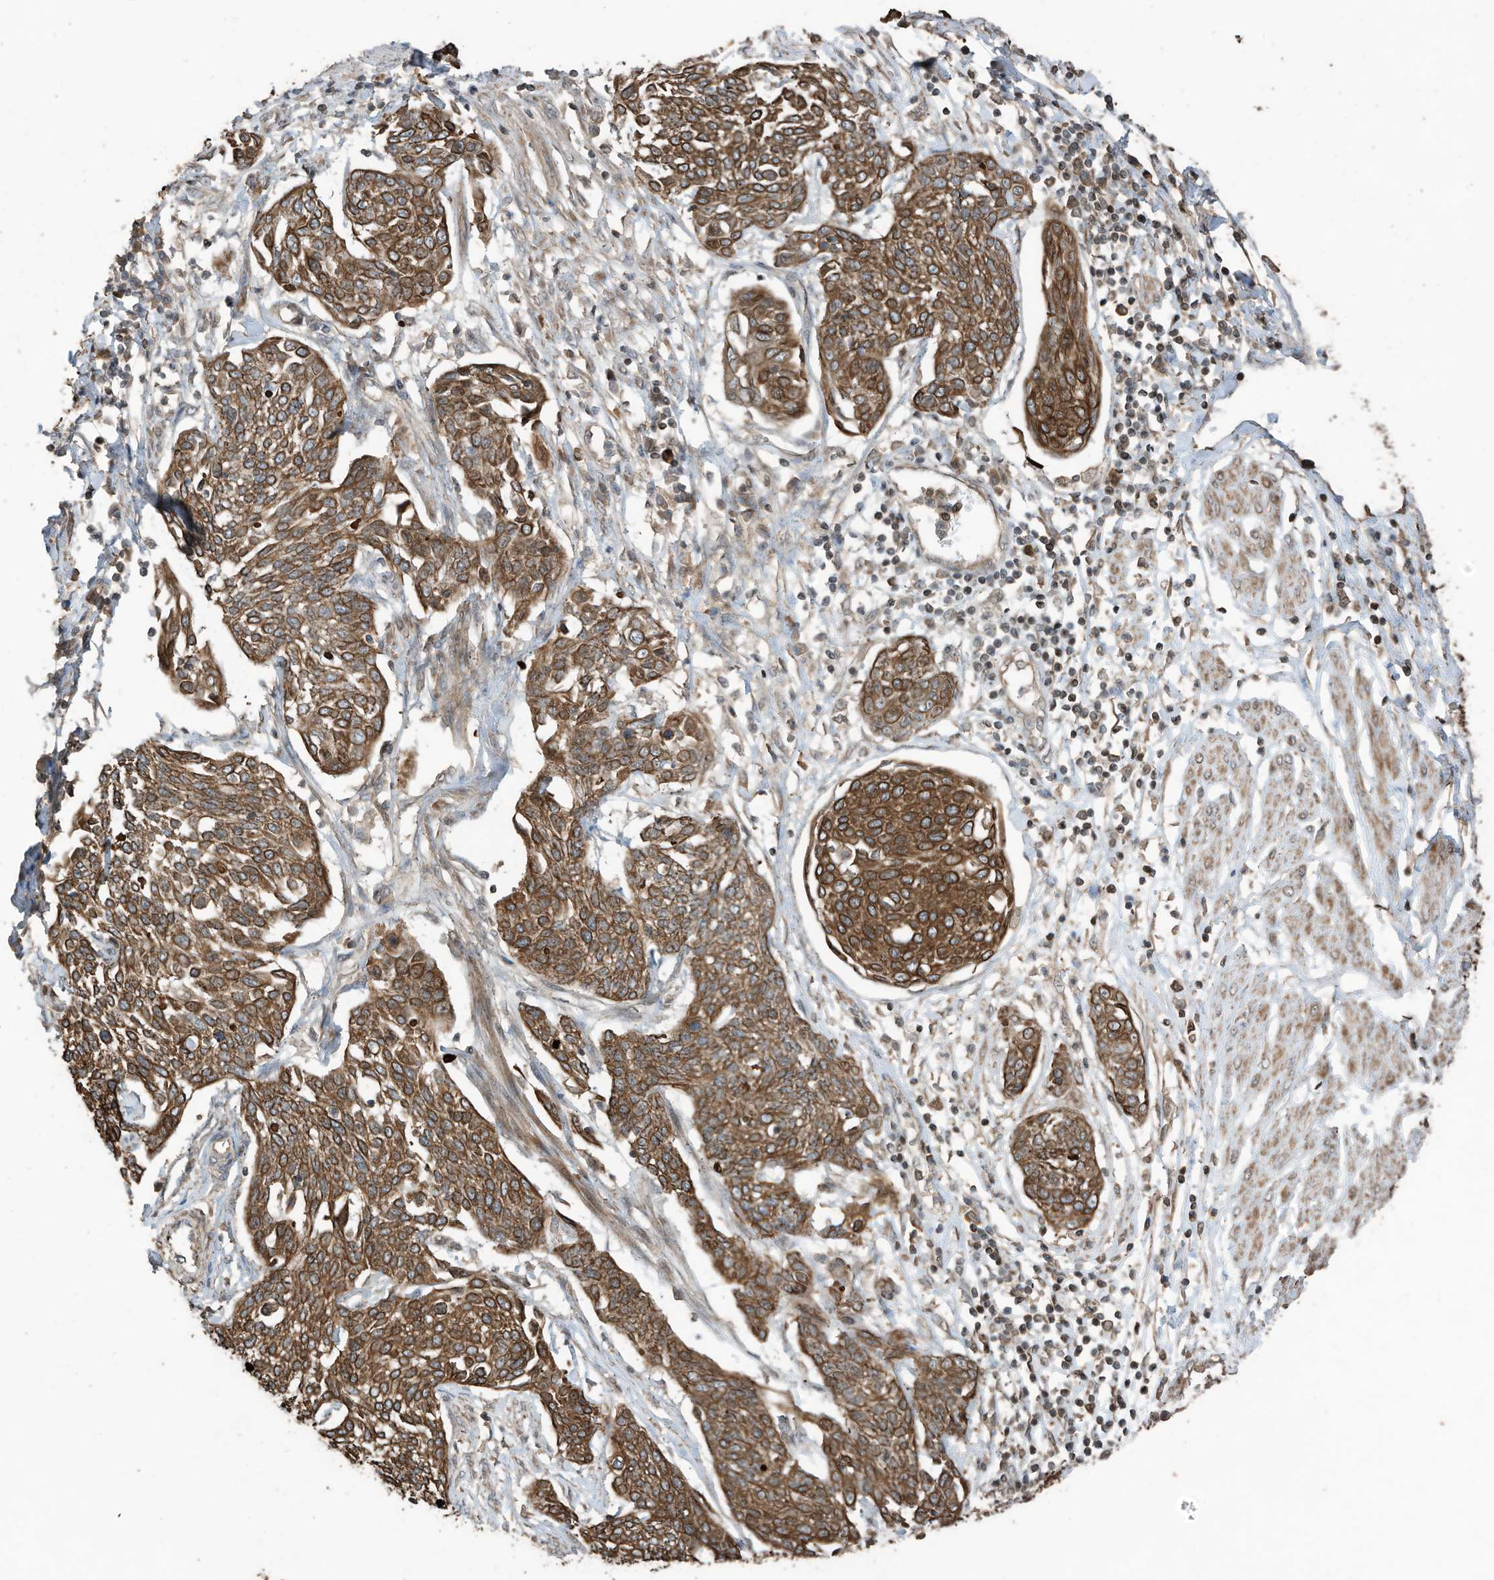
{"staining": {"intensity": "strong", "quantity": ">75%", "location": "cytoplasmic/membranous"}, "tissue": "cervical cancer", "cell_type": "Tumor cells", "image_type": "cancer", "snomed": [{"axis": "morphology", "description": "Squamous cell carcinoma, NOS"}, {"axis": "topography", "description": "Cervix"}], "caption": "High-magnification brightfield microscopy of cervical cancer stained with DAB (3,3'-diaminobenzidine) (brown) and counterstained with hematoxylin (blue). tumor cells exhibit strong cytoplasmic/membranous expression is present in approximately>75% of cells. (Brightfield microscopy of DAB IHC at high magnification).", "gene": "ZNF653", "patient": {"sex": "female", "age": 34}}